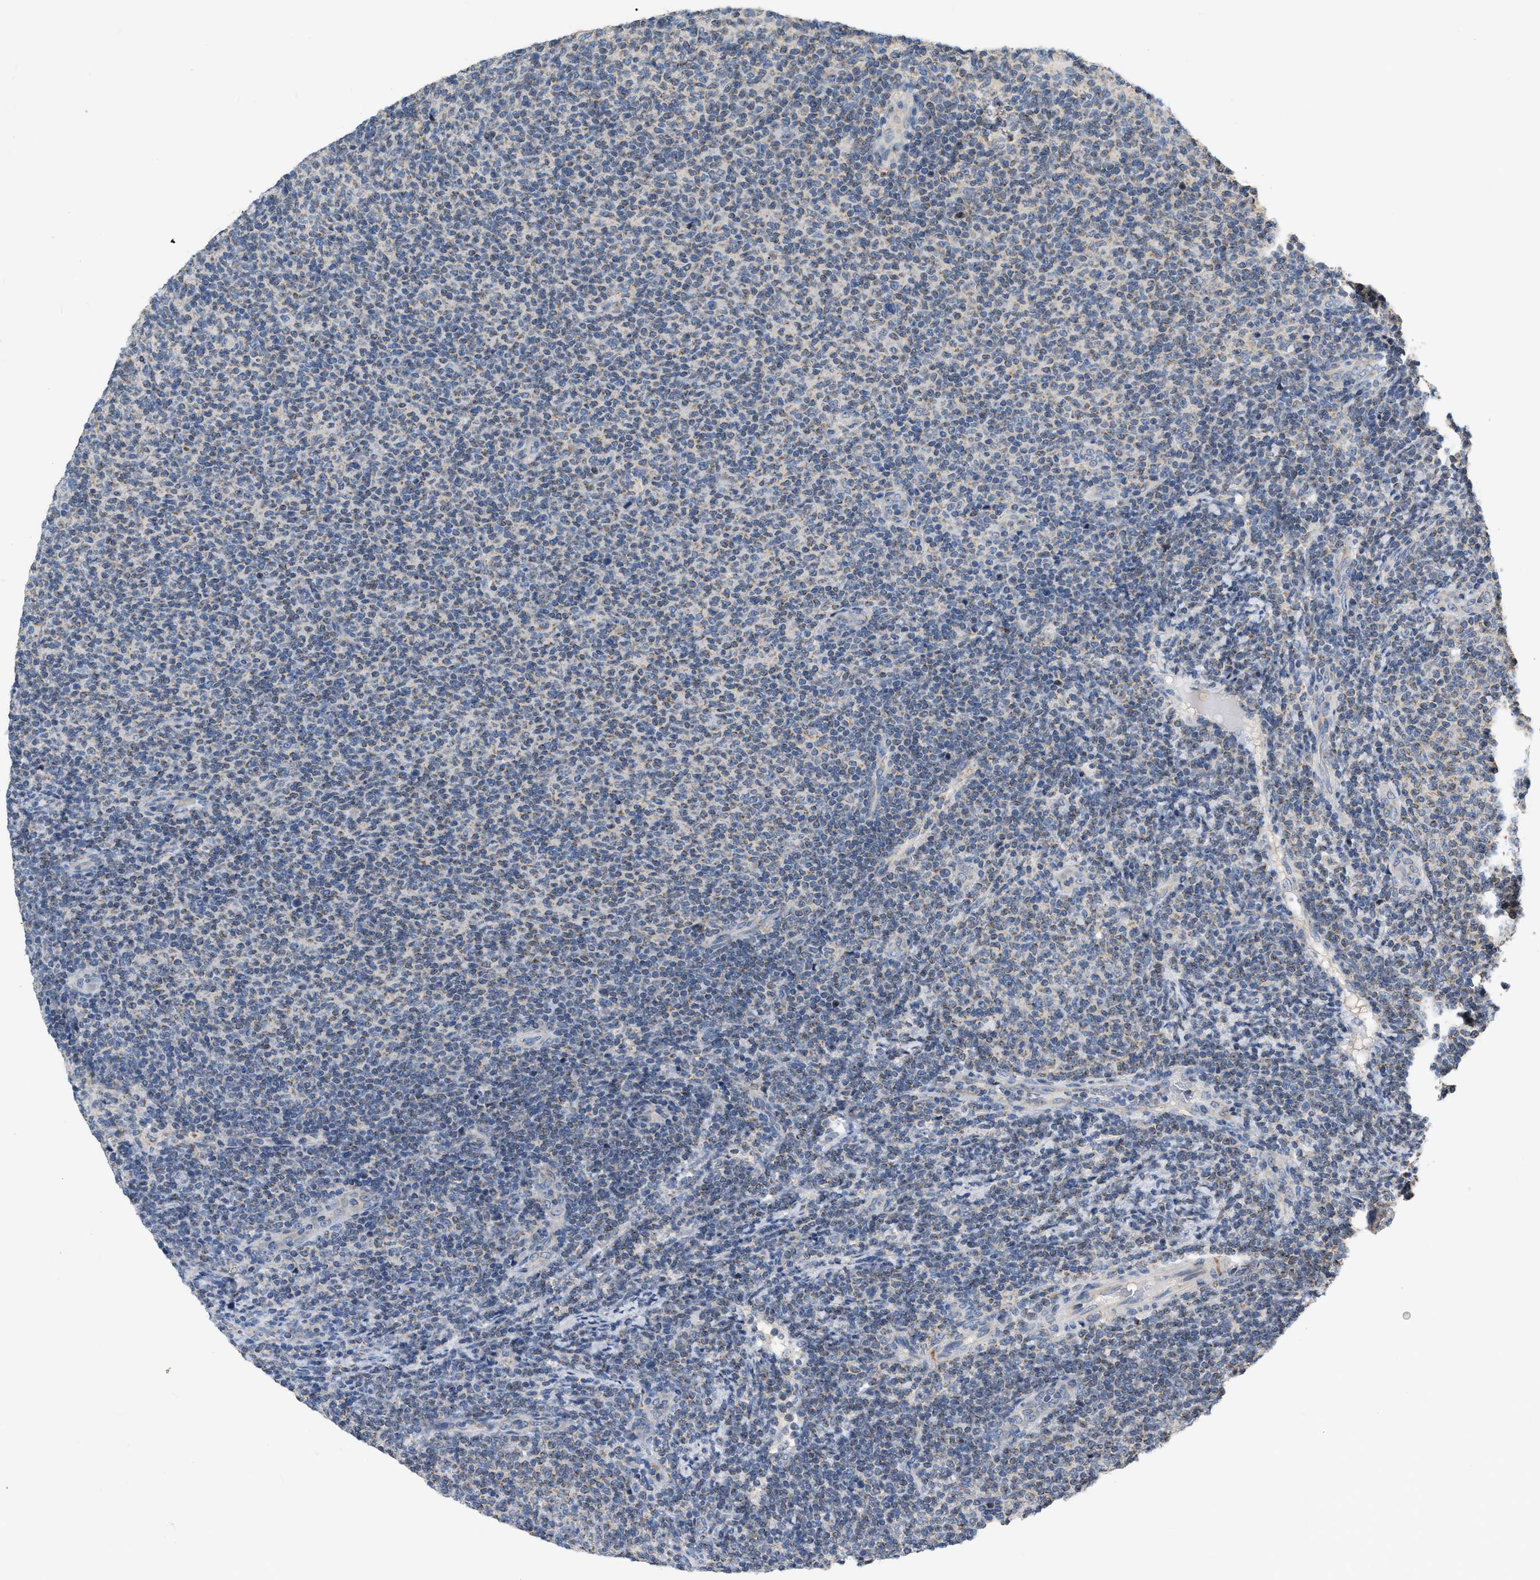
{"staining": {"intensity": "negative", "quantity": "none", "location": "none"}, "tissue": "lymphoma", "cell_type": "Tumor cells", "image_type": "cancer", "snomed": [{"axis": "morphology", "description": "Malignant lymphoma, non-Hodgkin's type, Low grade"}, {"axis": "topography", "description": "Lymph node"}], "caption": "Tumor cells are negative for protein expression in human low-grade malignant lymphoma, non-Hodgkin's type. (DAB IHC with hematoxylin counter stain).", "gene": "DDX56", "patient": {"sex": "male", "age": 66}}